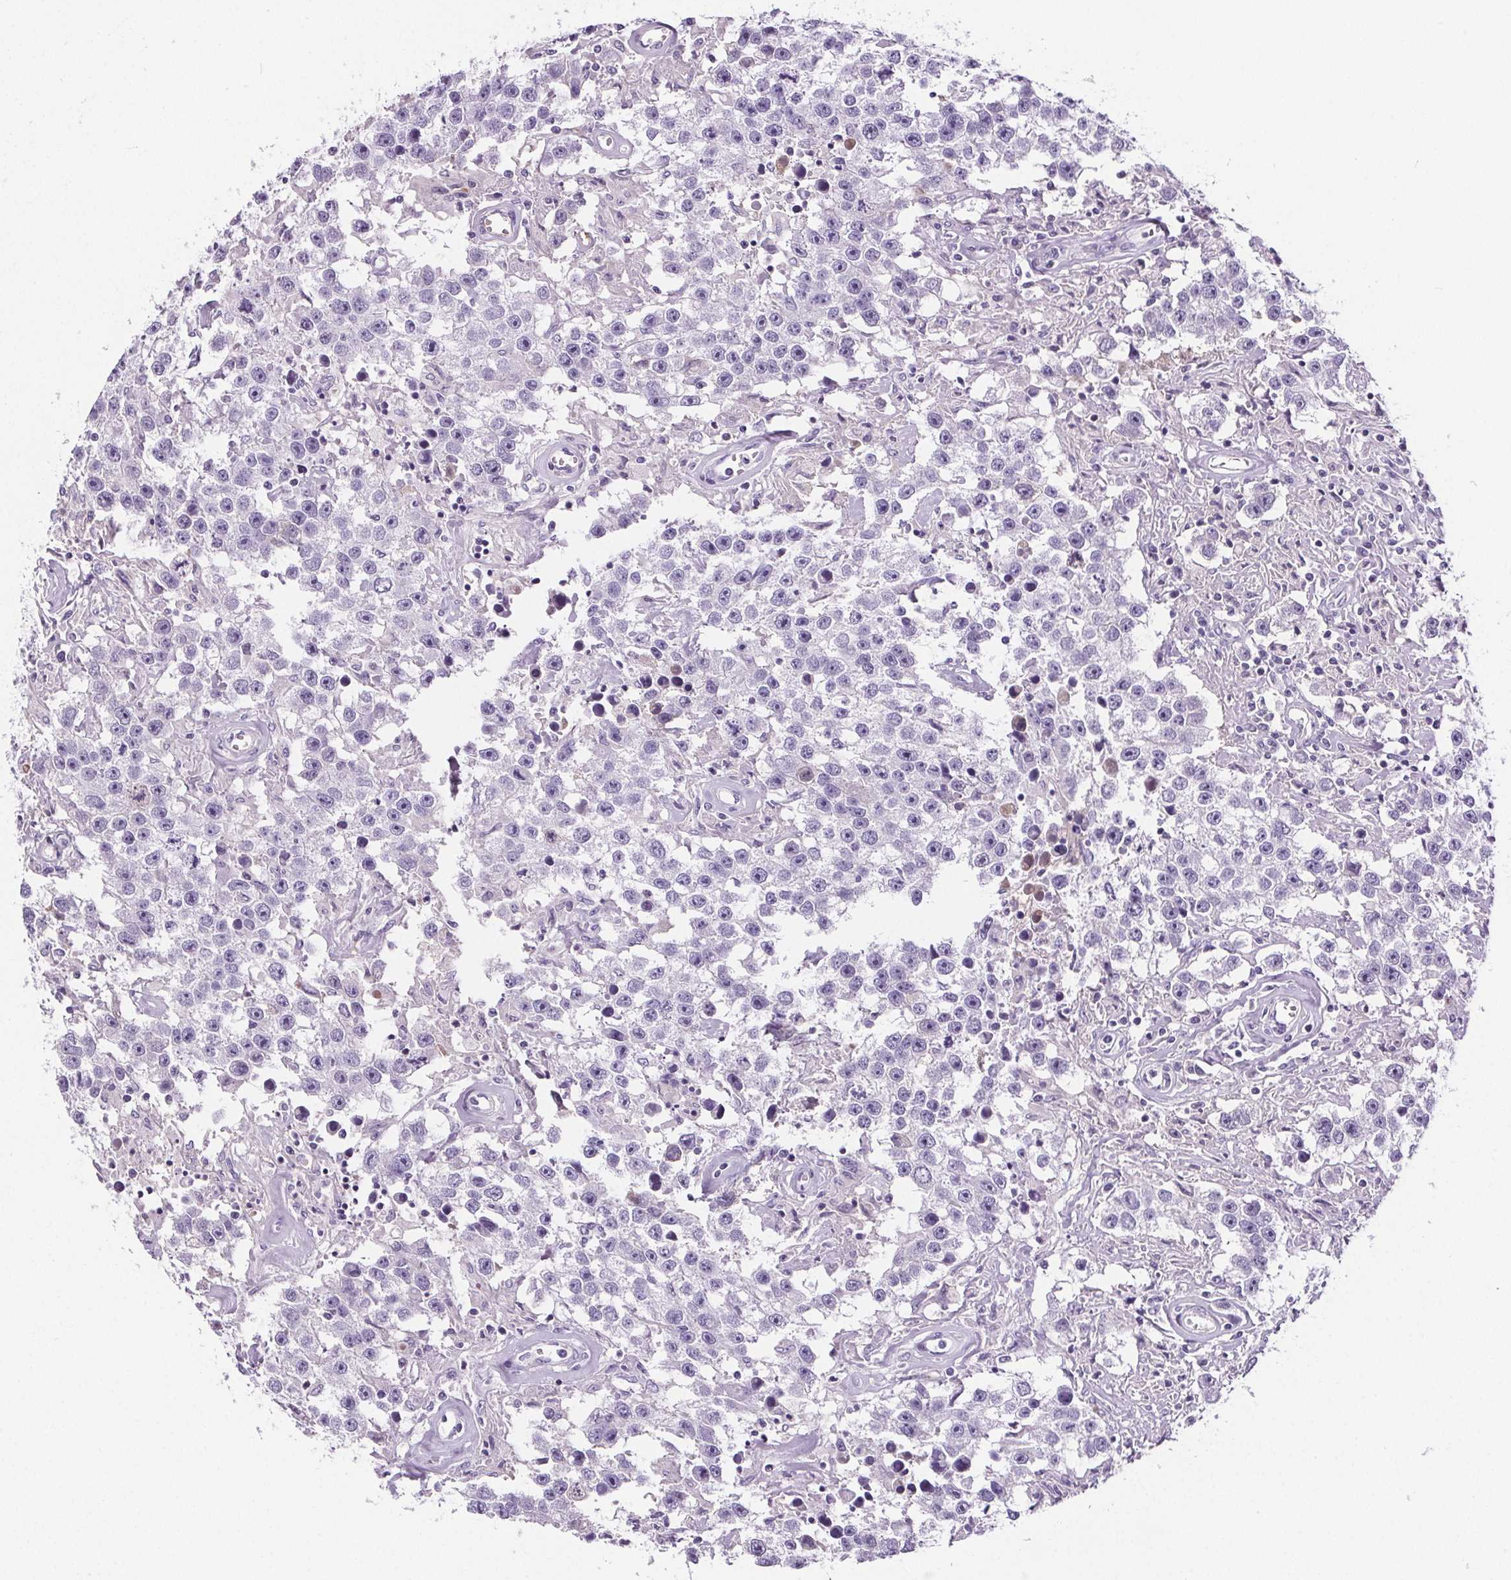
{"staining": {"intensity": "negative", "quantity": "none", "location": "none"}, "tissue": "testis cancer", "cell_type": "Tumor cells", "image_type": "cancer", "snomed": [{"axis": "morphology", "description": "Seminoma, NOS"}, {"axis": "topography", "description": "Testis"}], "caption": "Tumor cells are negative for protein expression in human seminoma (testis).", "gene": "CD5L", "patient": {"sex": "male", "age": 43}}